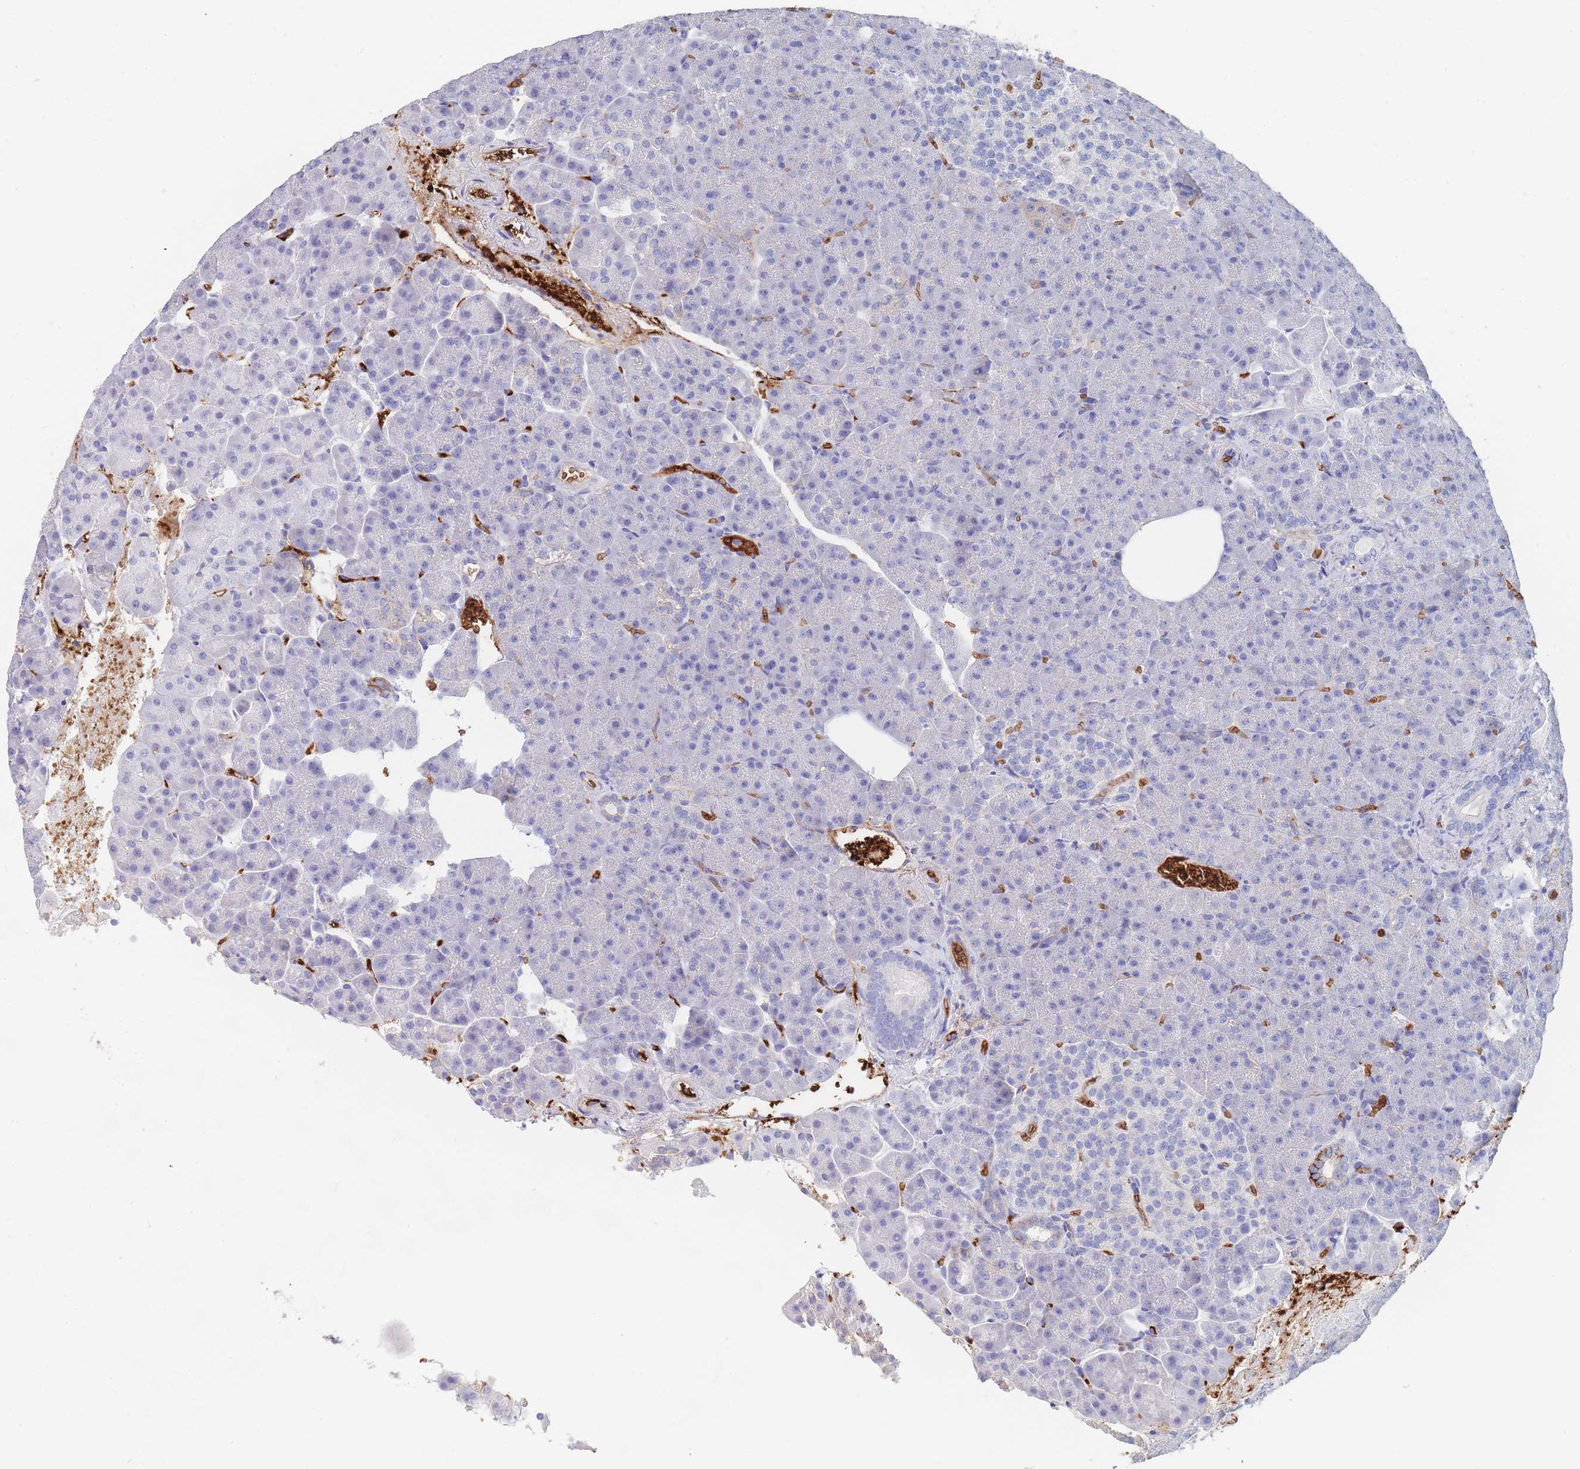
{"staining": {"intensity": "negative", "quantity": "none", "location": "none"}, "tissue": "pancreas", "cell_type": "Exocrine glandular cells", "image_type": "normal", "snomed": [{"axis": "morphology", "description": "Normal tissue, NOS"}, {"axis": "topography", "description": "Pancreas"}], "caption": "The photomicrograph reveals no significant positivity in exocrine glandular cells of pancreas. Brightfield microscopy of immunohistochemistry (IHC) stained with DAB (3,3'-diaminobenzidine) (brown) and hematoxylin (blue), captured at high magnification.", "gene": "SLC2A1", "patient": {"sex": "female", "age": 74}}